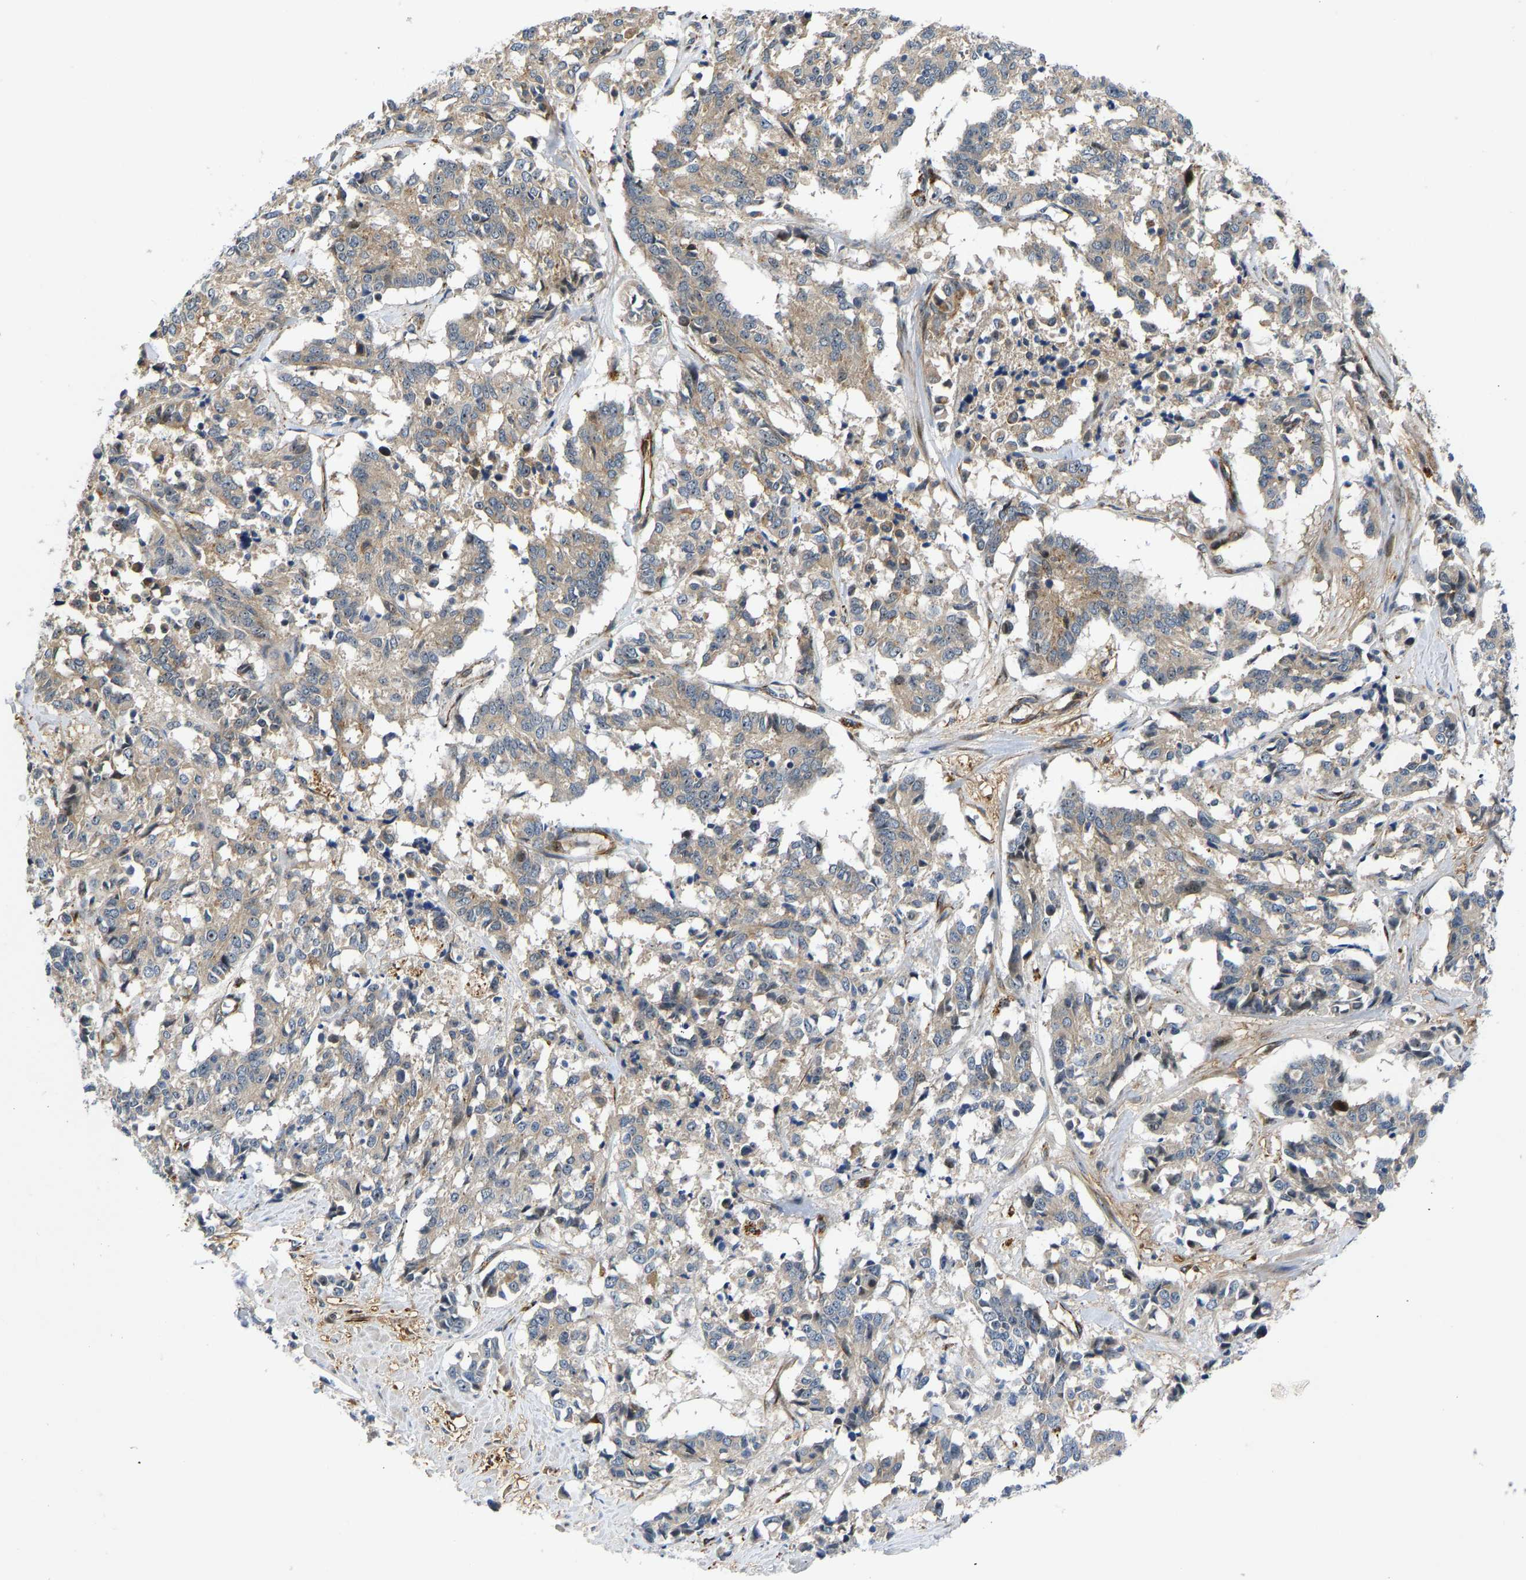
{"staining": {"intensity": "weak", "quantity": "25%-75%", "location": "cytoplasmic/membranous,nuclear"}, "tissue": "cervical cancer", "cell_type": "Tumor cells", "image_type": "cancer", "snomed": [{"axis": "morphology", "description": "Squamous cell carcinoma, NOS"}, {"axis": "topography", "description": "Cervix"}], "caption": "A high-resolution image shows immunohistochemistry (IHC) staining of squamous cell carcinoma (cervical), which exhibits weak cytoplasmic/membranous and nuclear expression in approximately 25%-75% of tumor cells.", "gene": "RESF1", "patient": {"sex": "female", "age": 35}}